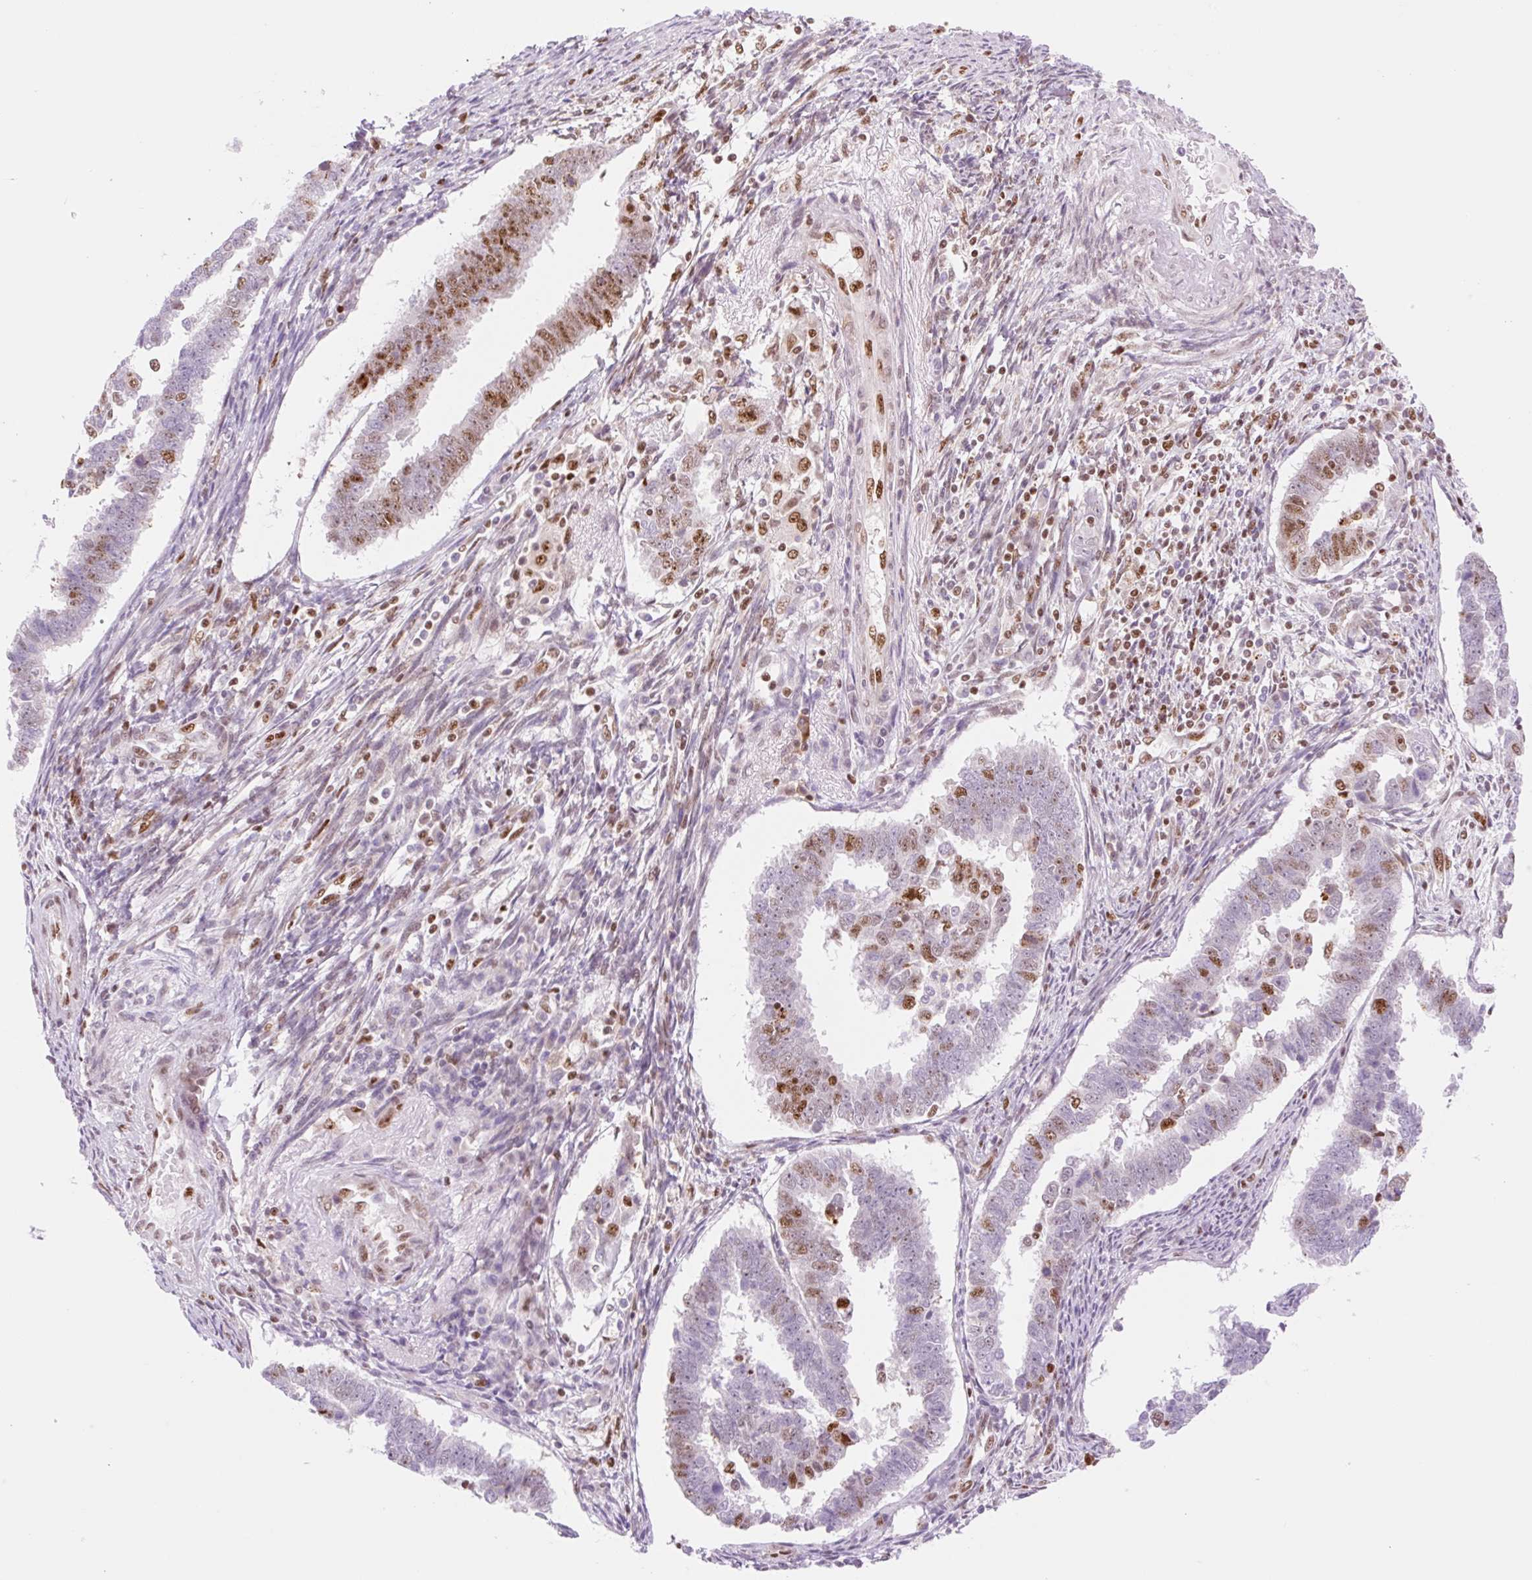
{"staining": {"intensity": "moderate", "quantity": "25%-75%", "location": "nuclear"}, "tissue": "endometrial cancer", "cell_type": "Tumor cells", "image_type": "cancer", "snomed": [{"axis": "morphology", "description": "Adenocarcinoma, NOS"}, {"axis": "topography", "description": "Endometrium"}], "caption": "Brown immunohistochemical staining in endometrial adenocarcinoma shows moderate nuclear staining in about 25%-75% of tumor cells.", "gene": "PRDM11", "patient": {"sex": "female", "age": 75}}